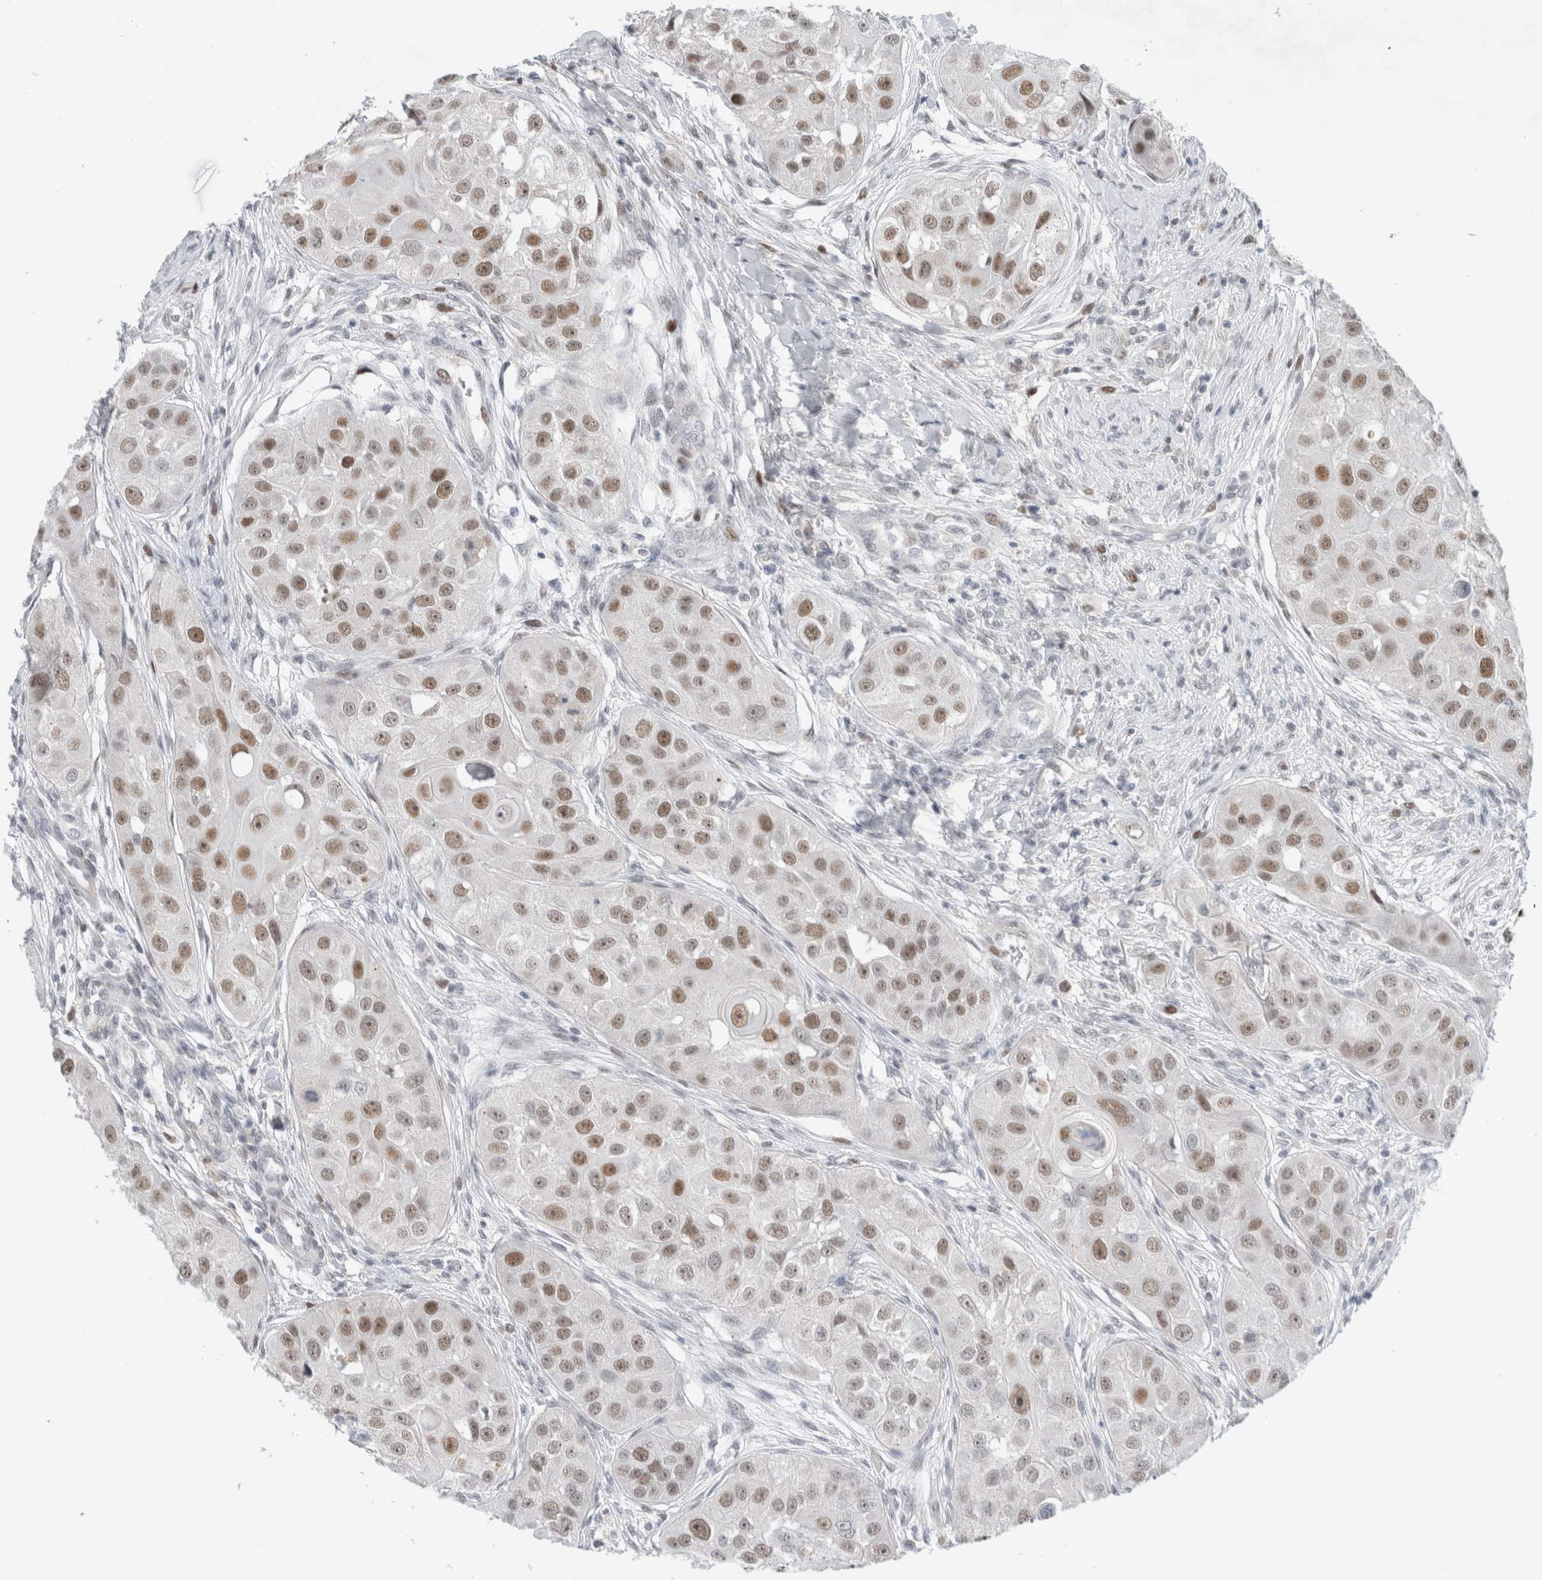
{"staining": {"intensity": "moderate", "quantity": "25%-75%", "location": "nuclear"}, "tissue": "head and neck cancer", "cell_type": "Tumor cells", "image_type": "cancer", "snomed": [{"axis": "morphology", "description": "Normal tissue, NOS"}, {"axis": "morphology", "description": "Squamous cell carcinoma, NOS"}, {"axis": "topography", "description": "Skeletal muscle"}, {"axis": "topography", "description": "Head-Neck"}], "caption": "Protein analysis of head and neck squamous cell carcinoma tissue exhibits moderate nuclear positivity in approximately 25%-75% of tumor cells.", "gene": "KNL1", "patient": {"sex": "male", "age": 51}}